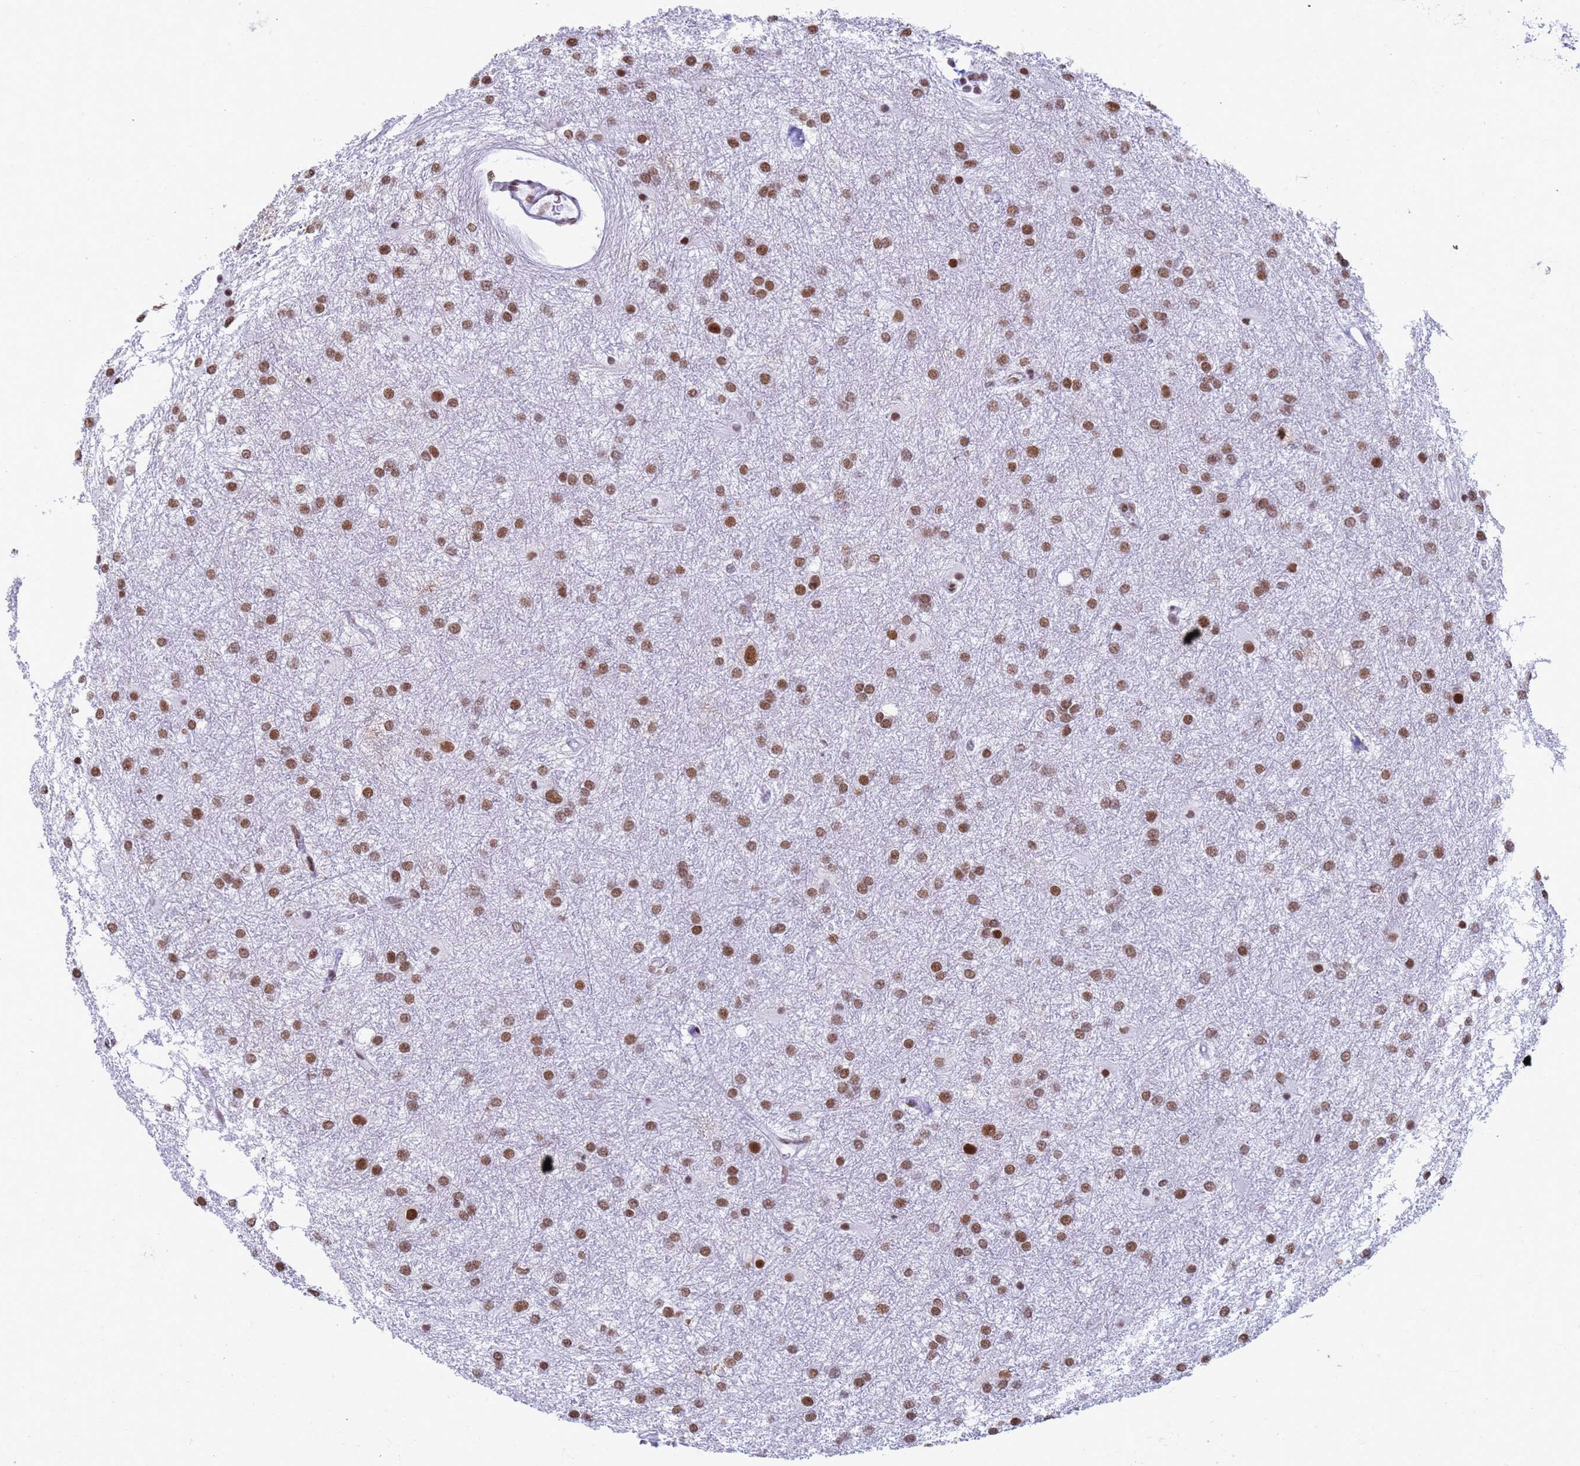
{"staining": {"intensity": "moderate", "quantity": ">75%", "location": "nuclear"}, "tissue": "glioma", "cell_type": "Tumor cells", "image_type": "cancer", "snomed": [{"axis": "morphology", "description": "Glioma, malignant, High grade"}, {"axis": "topography", "description": "Brain"}], "caption": "Immunohistochemical staining of human glioma displays medium levels of moderate nuclear positivity in approximately >75% of tumor cells.", "gene": "FAM170B", "patient": {"sex": "female", "age": 50}}